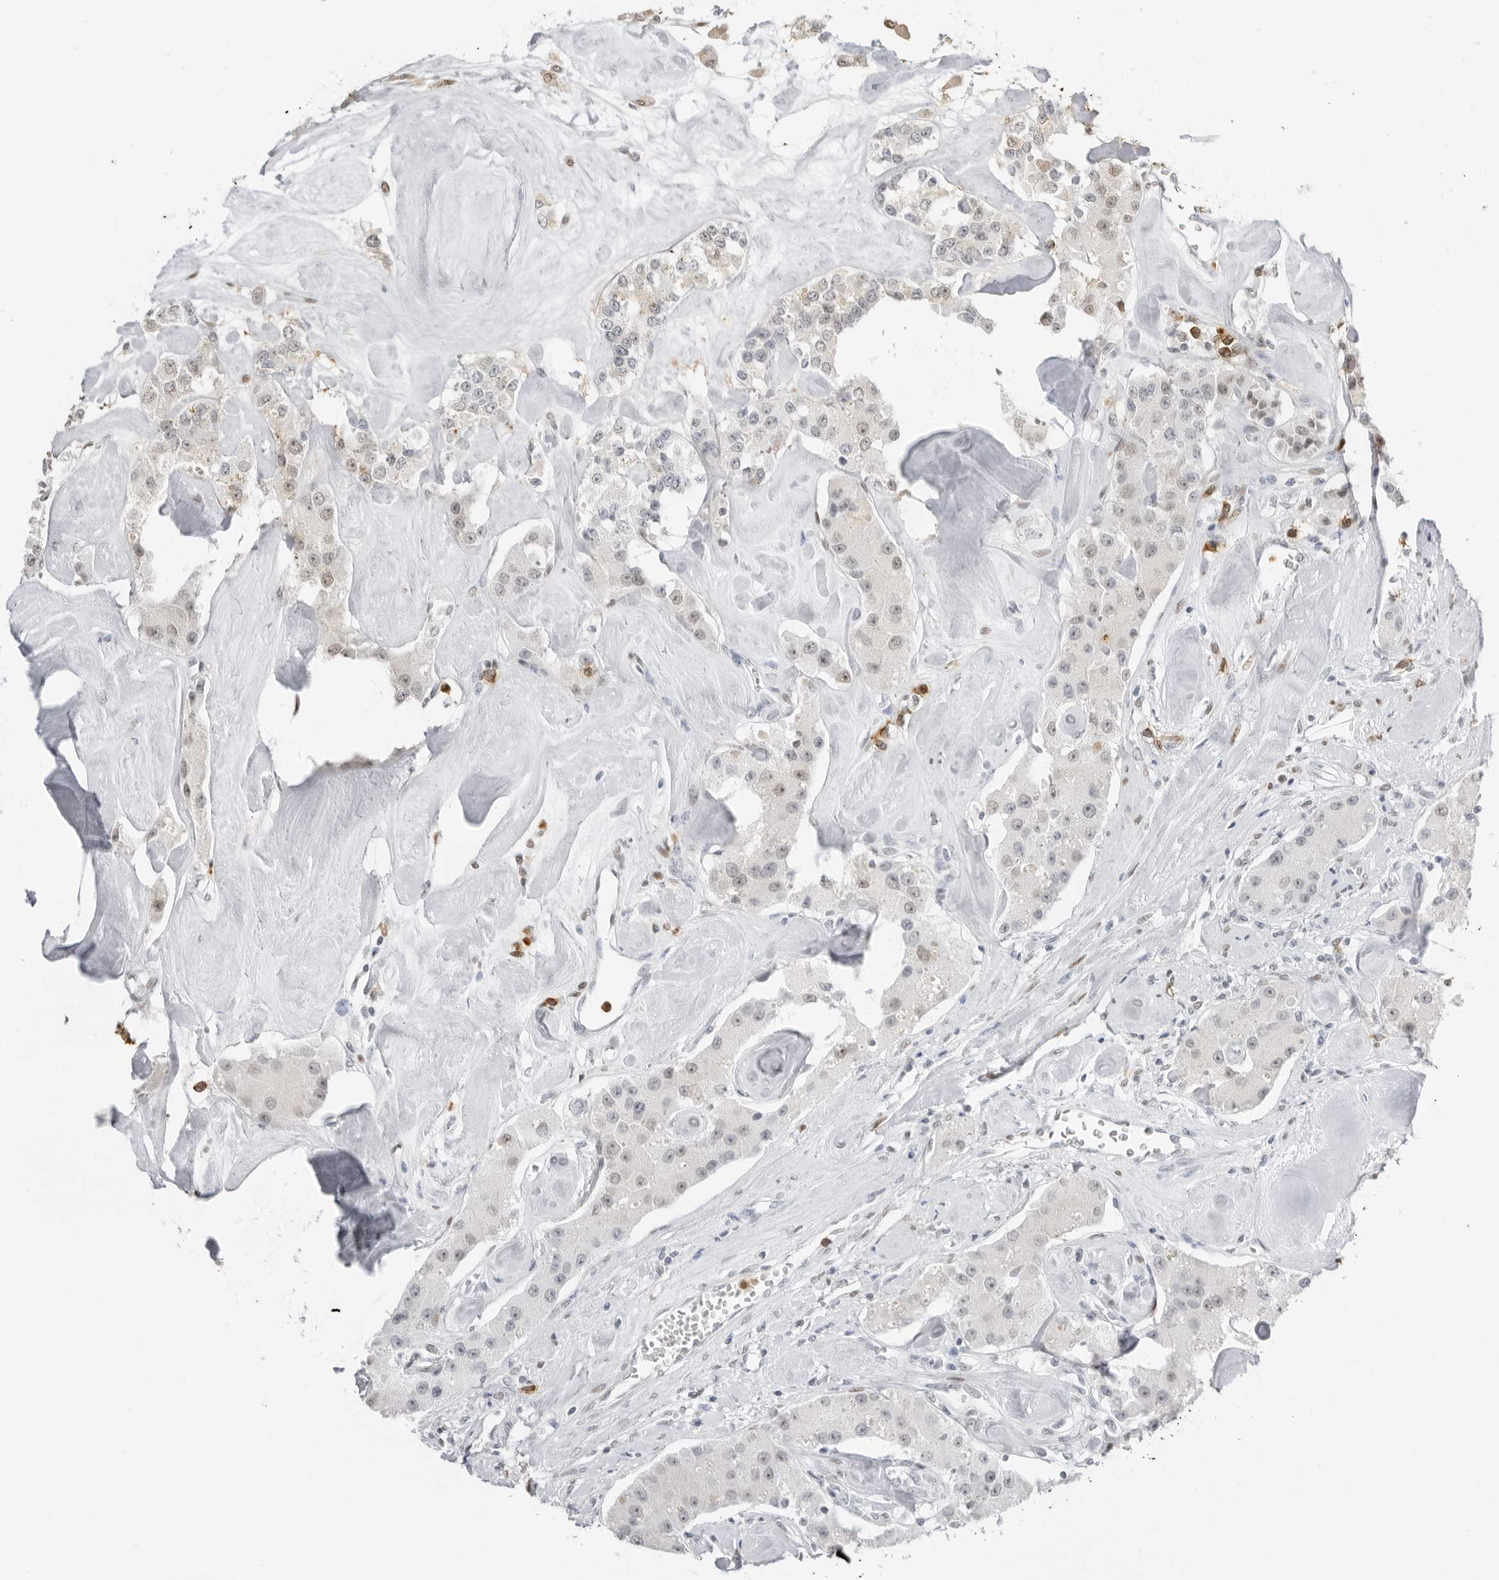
{"staining": {"intensity": "weak", "quantity": "<25%", "location": "nuclear"}, "tissue": "carcinoid", "cell_type": "Tumor cells", "image_type": "cancer", "snomed": [{"axis": "morphology", "description": "Carcinoid, malignant, NOS"}, {"axis": "topography", "description": "Pancreas"}], "caption": "Carcinoid was stained to show a protein in brown. There is no significant staining in tumor cells.", "gene": "RNF146", "patient": {"sex": "male", "age": 41}}